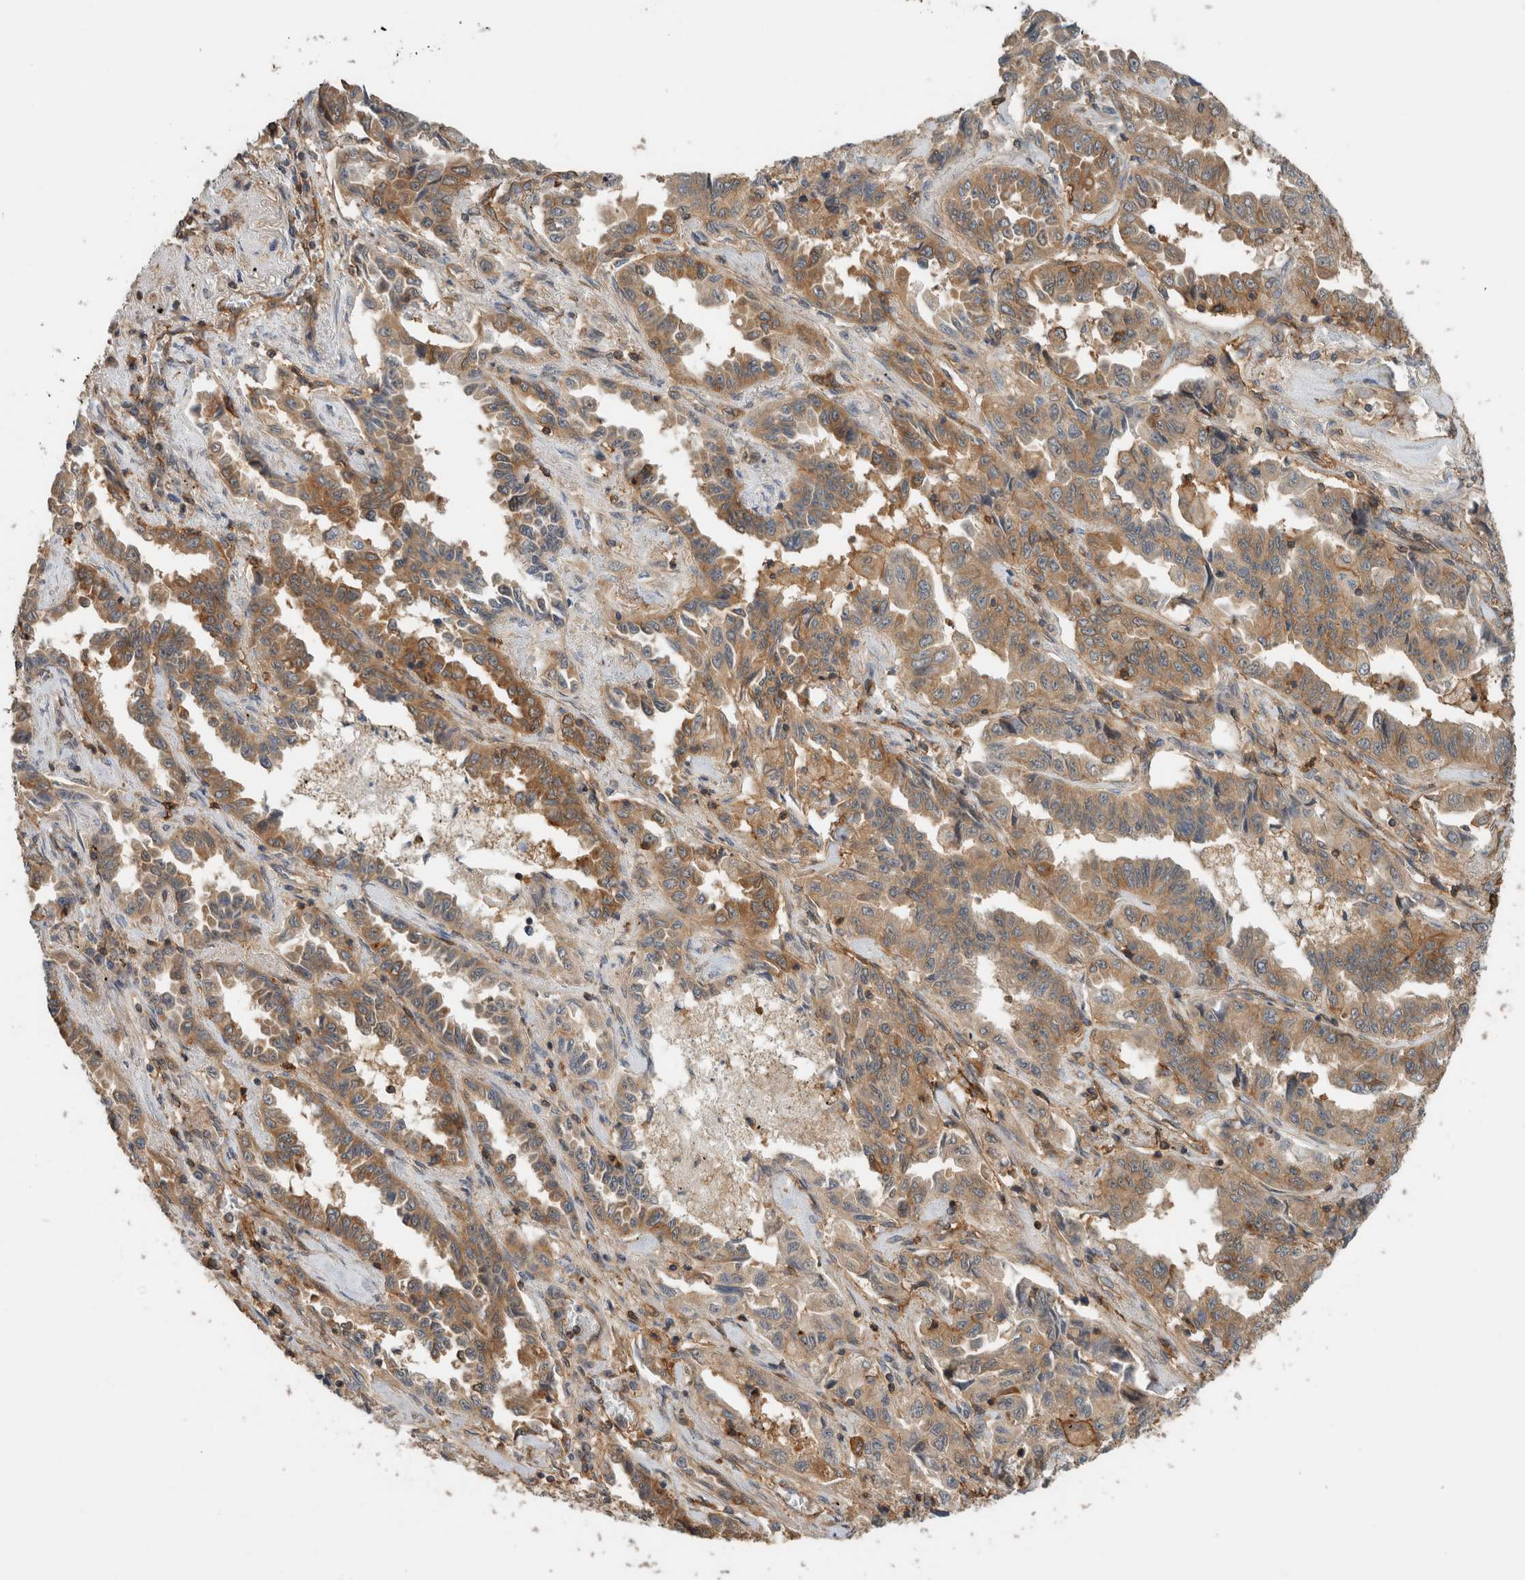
{"staining": {"intensity": "moderate", "quantity": ">75%", "location": "cytoplasmic/membranous"}, "tissue": "lung cancer", "cell_type": "Tumor cells", "image_type": "cancer", "snomed": [{"axis": "morphology", "description": "Adenocarcinoma, NOS"}, {"axis": "topography", "description": "Lung"}], "caption": "An image of lung adenocarcinoma stained for a protein reveals moderate cytoplasmic/membranous brown staining in tumor cells.", "gene": "PFDN4", "patient": {"sex": "female", "age": 51}}